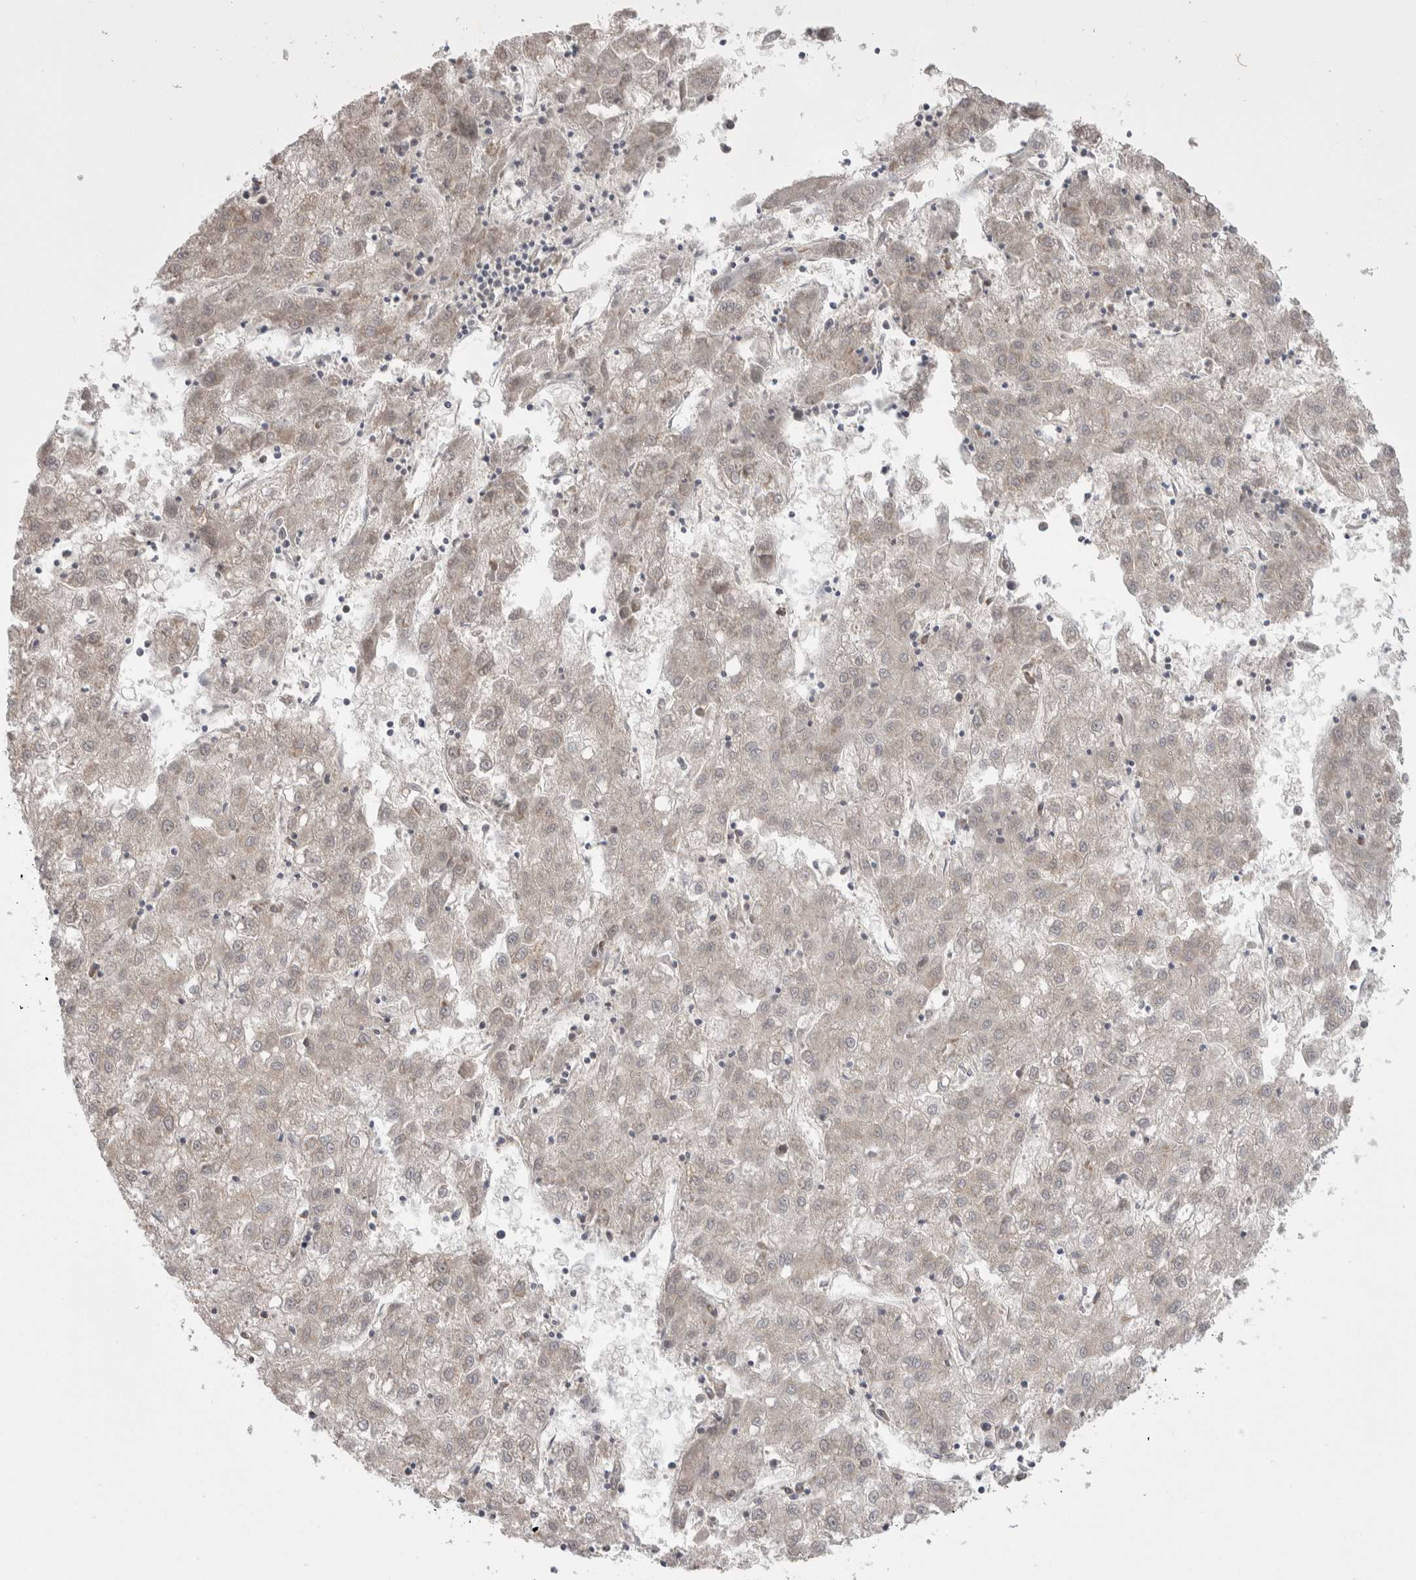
{"staining": {"intensity": "weak", "quantity": "<25%", "location": "cytoplasmic/membranous"}, "tissue": "liver cancer", "cell_type": "Tumor cells", "image_type": "cancer", "snomed": [{"axis": "morphology", "description": "Carcinoma, Hepatocellular, NOS"}, {"axis": "topography", "description": "Liver"}], "caption": "This histopathology image is of hepatocellular carcinoma (liver) stained with IHC to label a protein in brown with the nuclei are counter-stained blue. There is no expression in tumor cells. Nuclei are stained in blue.", "gene": "CUL2", "patient": {"sex": "male", "age": 72}}